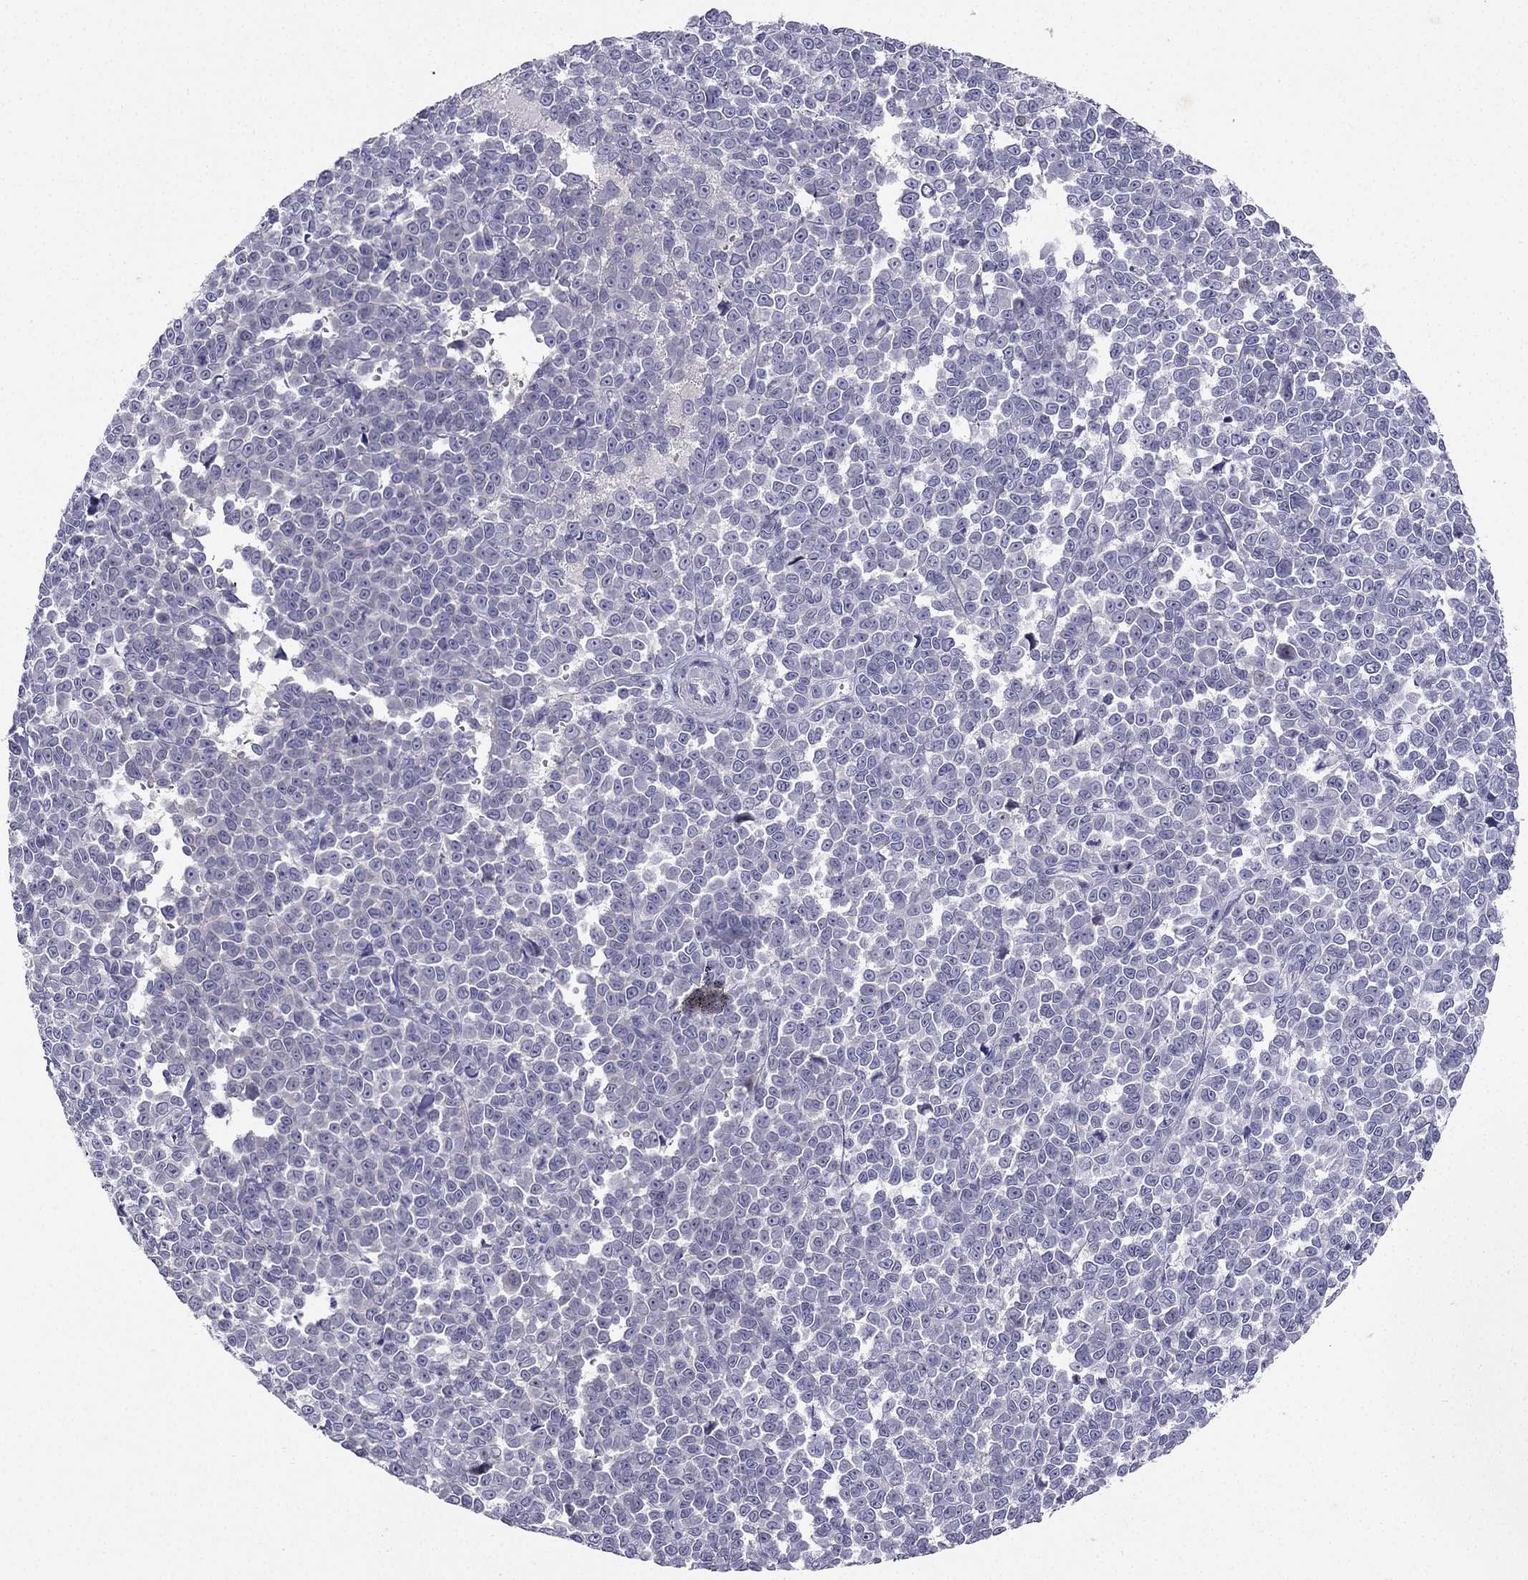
{"staining": {"intensity": "negative", "quantity": "none", "location": "none"}, "tissue": "melanoma", "cell_type": "Tumor cells", "image_type": "cancer", "snomed": [{"axis": "morphology", "description": "Malignant melanoma, NOS"}, {"axis": "topography", "description": "Skin"}], "caption": "DAB immunohistochemical staining of human melanoma exhibits no significant expression in tumor cells. The staining was performed using DAB (3,3'-diaminobenzidine) to visualize the protein expression in brown, while the nuclei were stained in blue with hematoxylin (Magnification: 20x).", "gene": "RSPH14", "patient": {"sex": "female", "age": 95}}